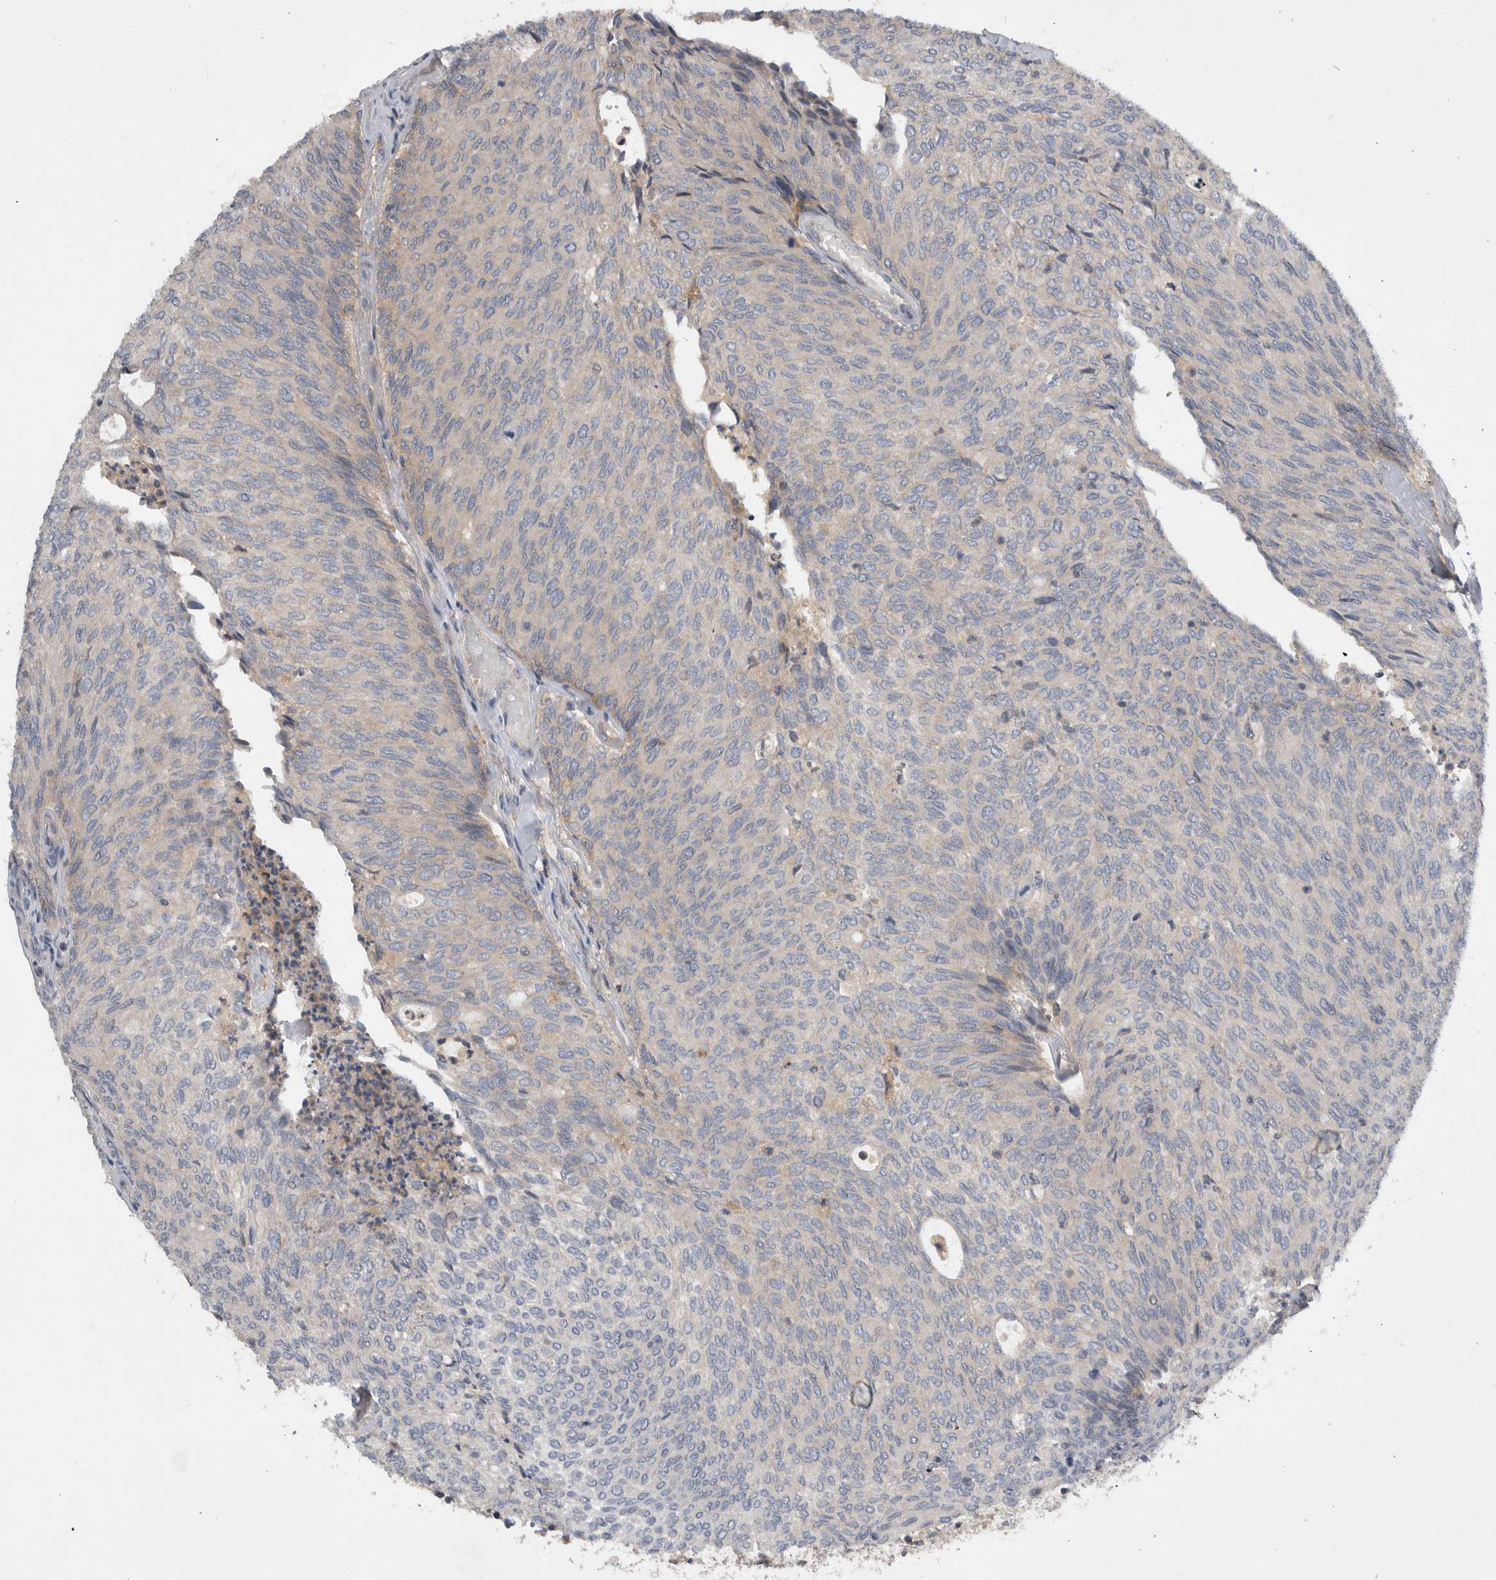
{"staining": {"intensity": "negative", "quantity": "none", "location": "none"}, "tissue": "urothelial cancer", "cell_type": "Tumor cells", "image_type": "cancer", "snomed": [{"axis": "morphology", "description": "Urothelial carcinoma, Low grade"}, {"axis": "topography", "description": "Urinary bladder"}], "caption": "An IHC image of urothelial carcinoma (low-grade) is shown. There is no staining in tumor cells of urothelial carcinoma (low-grade).", "gene": "SCARA5", "patient": {"sex": "female", "age": 79}}